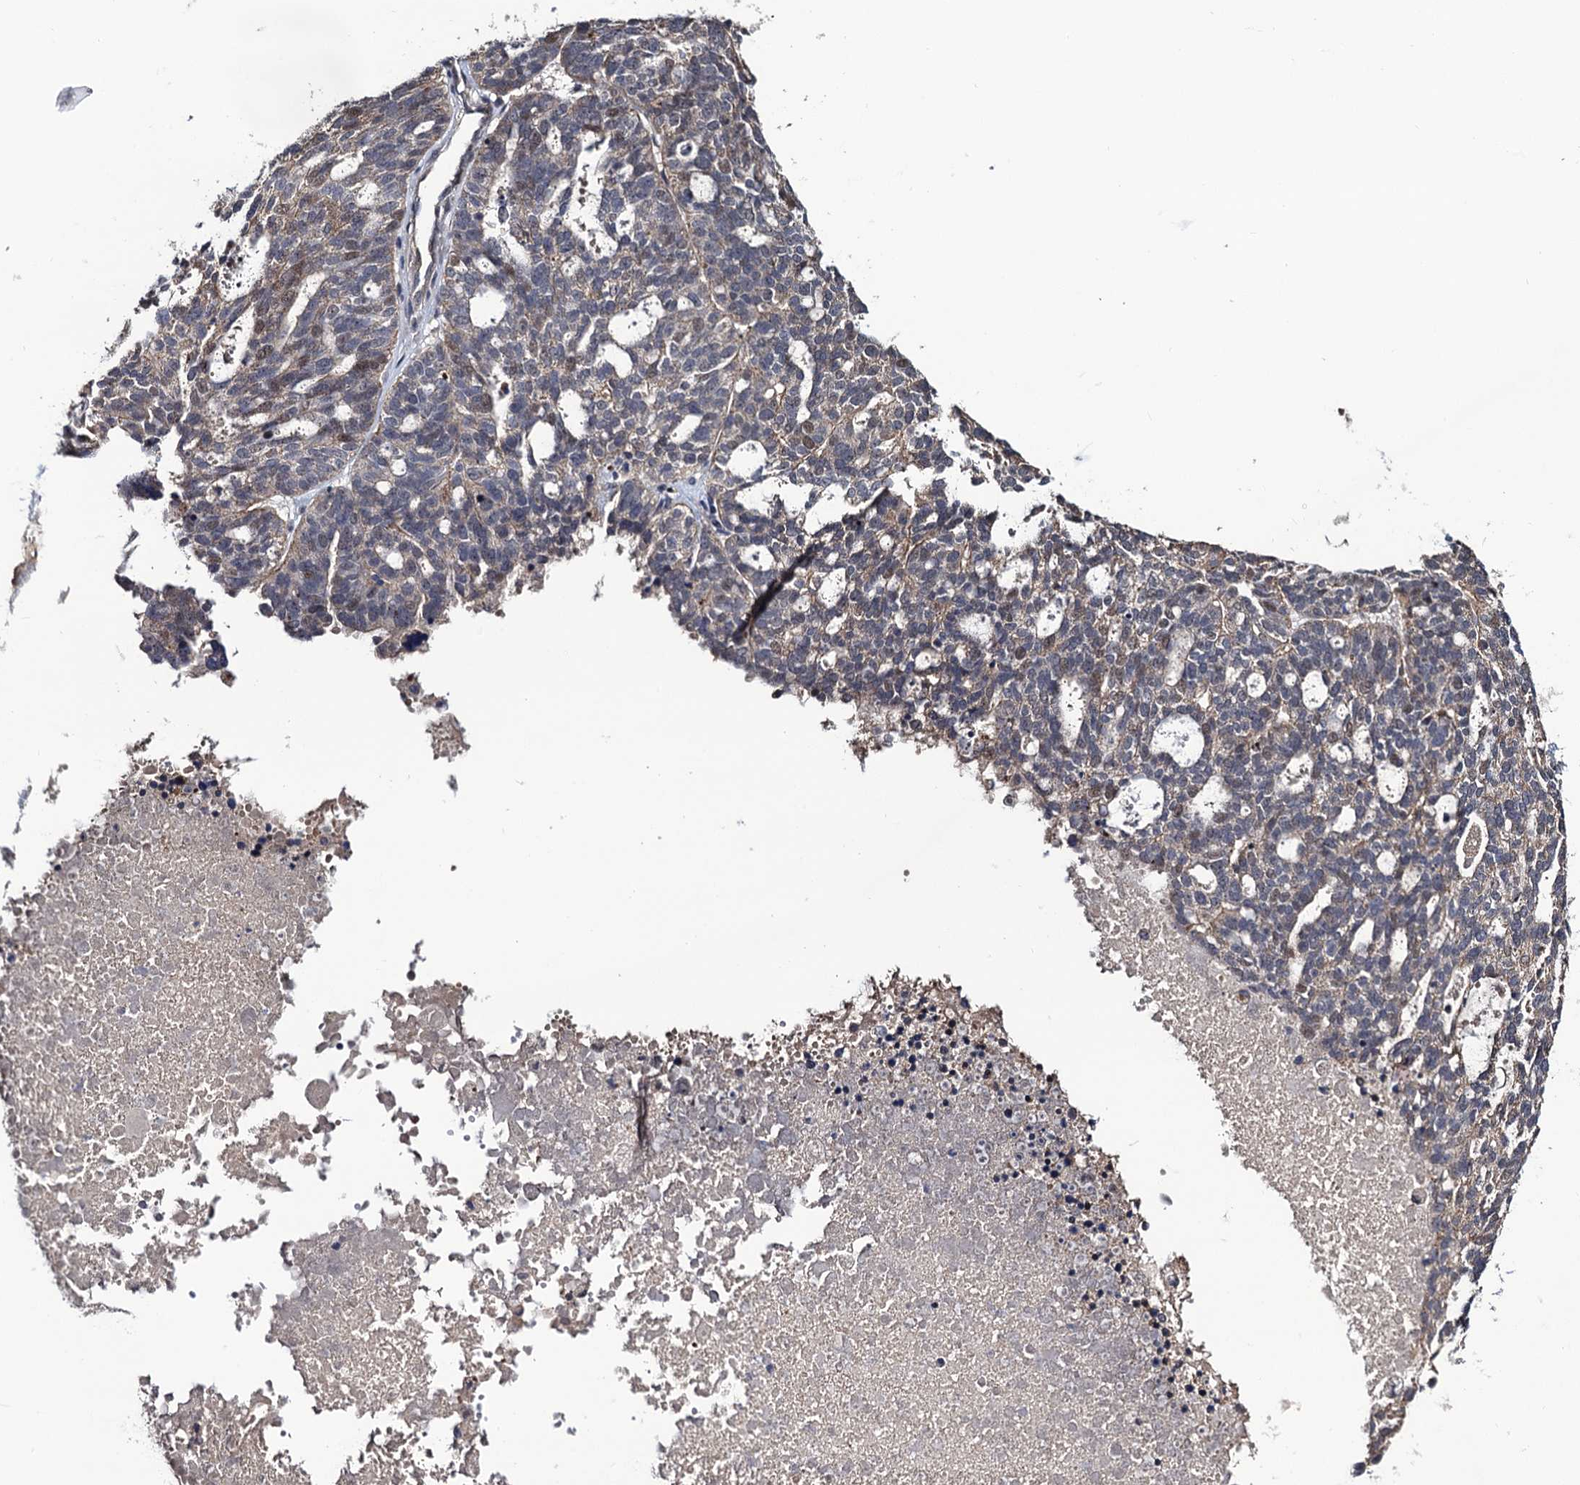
{"staining": {"intensity": "weak", "quantity": "<25%", "location": "cytoplasmic/membranous,nuclear"}, "tissue": "ovarian cancer", "cell_type": "Tumor cells", "image_type": "cancer", "snomed": [{"axis": "morphology", "description": "Cystadenocarcinoma, serous, NOS"}, {"axis": "topography", "description": "Ovary"}], "caption": "Tumor cells show no significant protein staining in ovarian serous cystadenocarcinoma.", "gene": "LRRC63", "patient": {"sex": "female", "age": 59}}